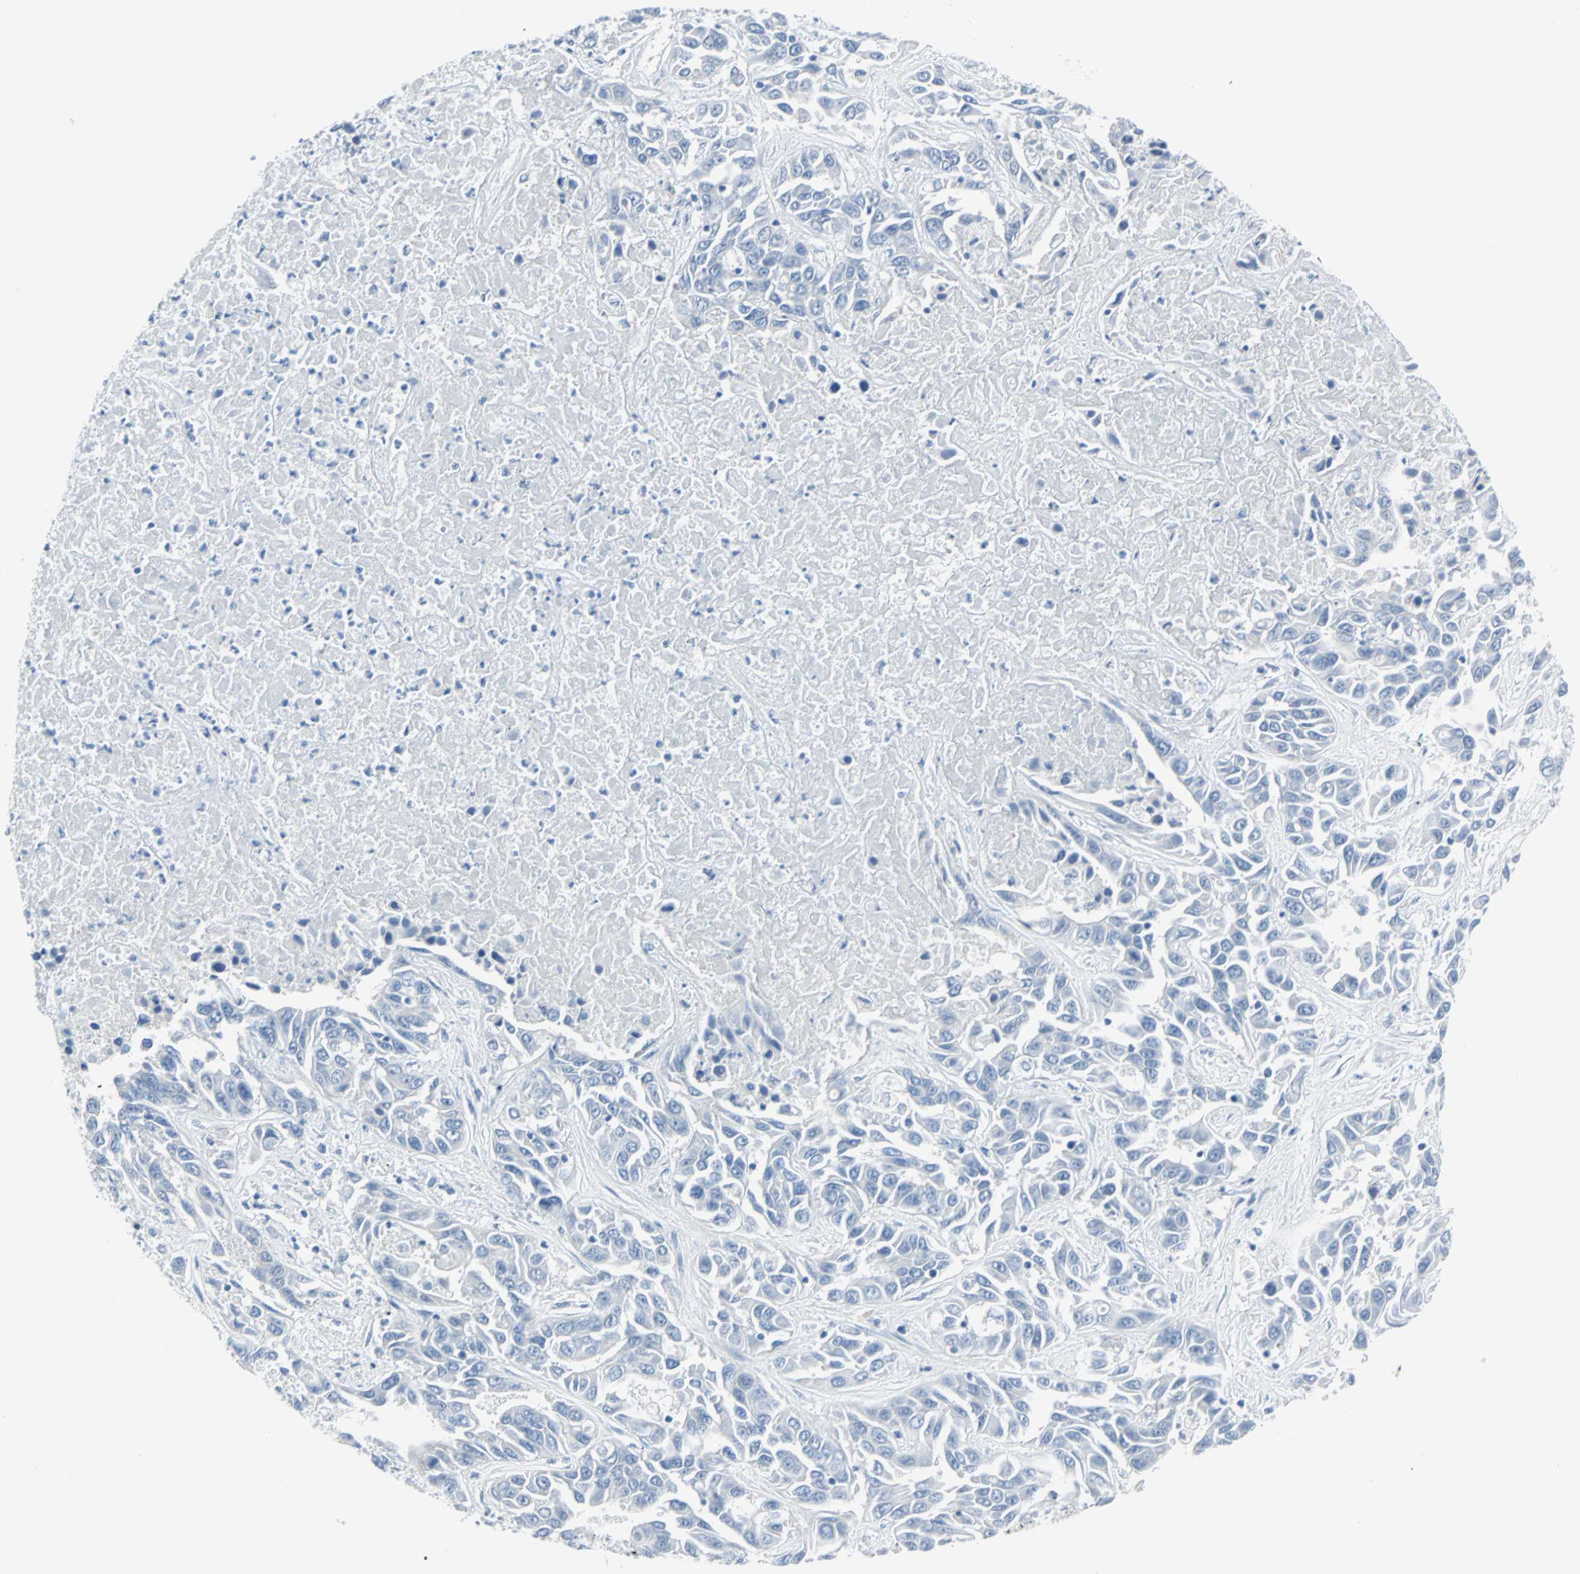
{"staining": {"intensity": "negative", "quantity": "none", "location": "none"}, "tissue": "liver cancer", "cell_type": "Tumor cells", "image_type": "cancer", "snomed": [{"axis": "morphology", "description": "Cholangiocarcinoma"}, {"axis": "topography", "description": "Liver"}], "caption": "Liver cancer was stained to show a protein in brown. There is no significant staining in tumor cells. The staining is performed using DAB (3,3'-diaminobenzidine) brown chromogen with nuclei counter-stained in using hematoxylin.", "gene": "STX1A", "patient": {"sex": "female", "age": 52}}